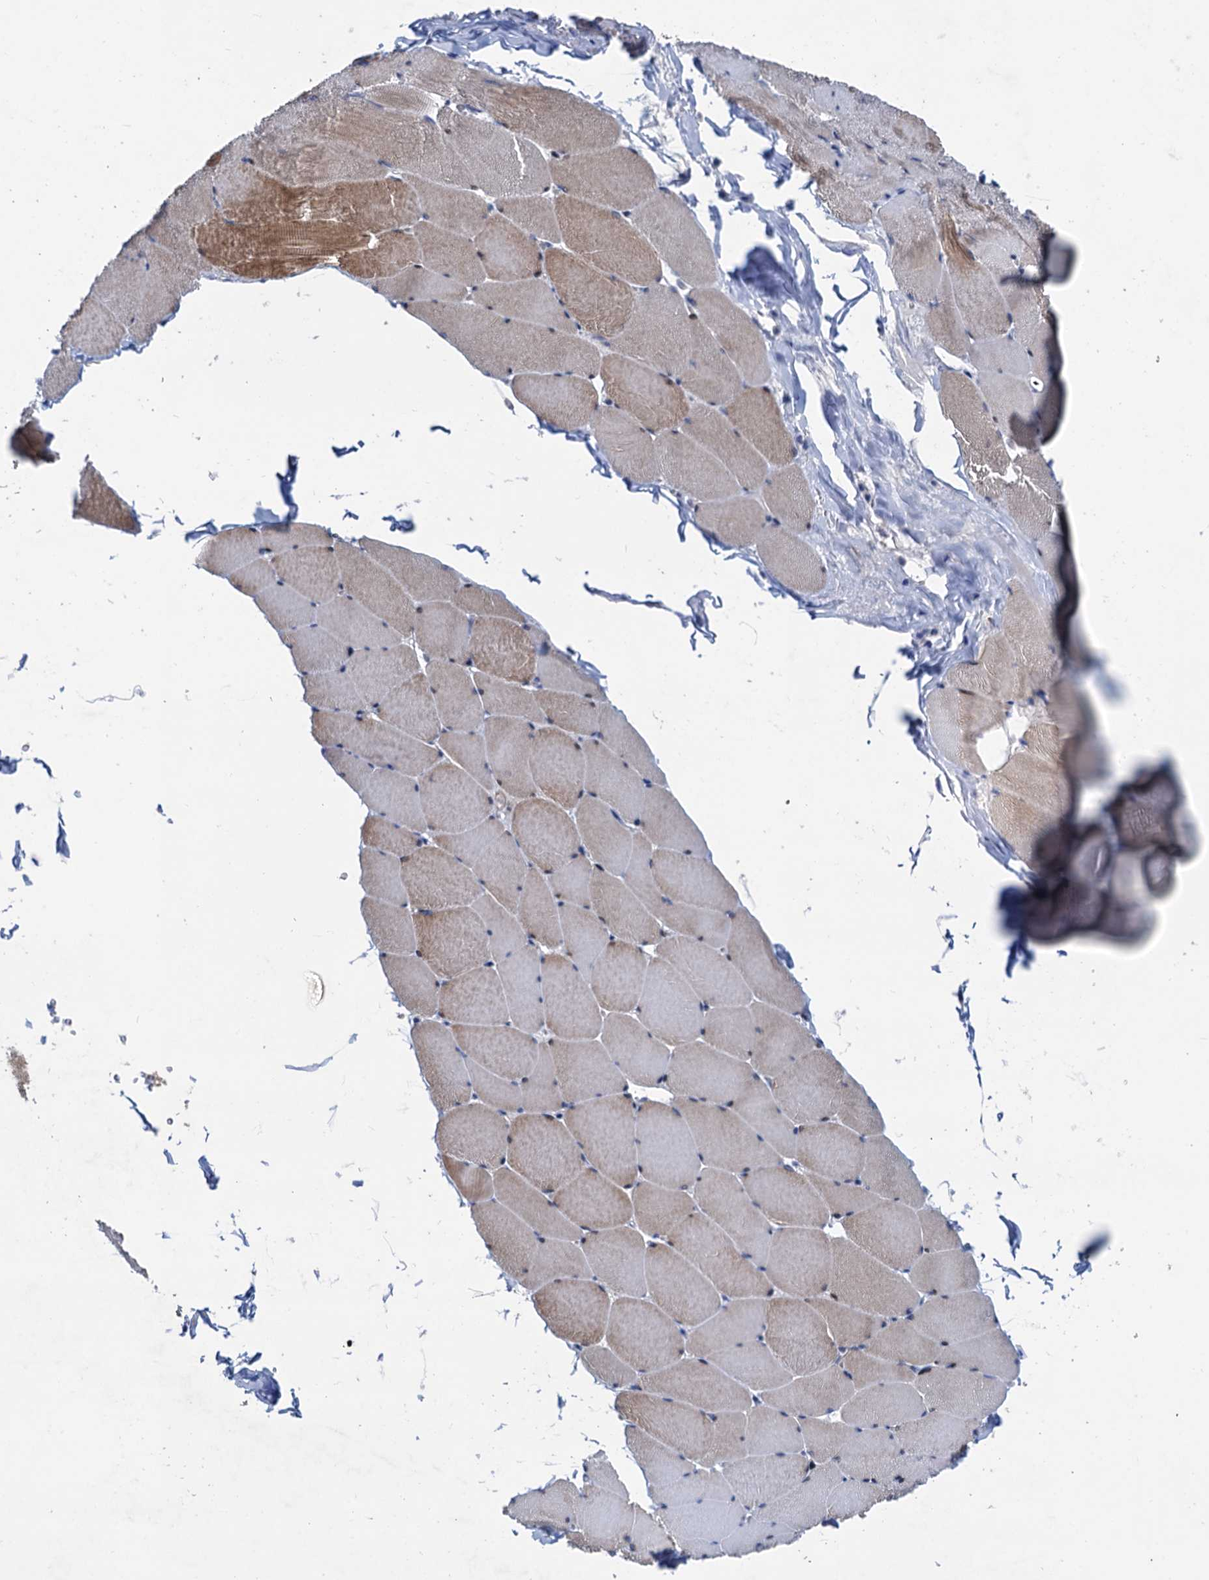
{"staining": {"intensity": "moderate", "quantity": "25%-75%", "location": "cytoplasmic/membranous"}, "tissue": "skeletal muscle", "cell_type": "Myocytes", "image_type": "normal", "snomed": [{"axis": "morphology", "description": "Normal tissue, NOS"}, {"axis": "topography", "description": "Skeletal muscle"}], "caption": "Myocytes display medium levels of moderate cytoplasmic/membranous positivity in approximately 25%-75% of cells in benign human skeletal muscle.", "gene": "ESYT3", "patient": {"sex": "male", "age": 62}}